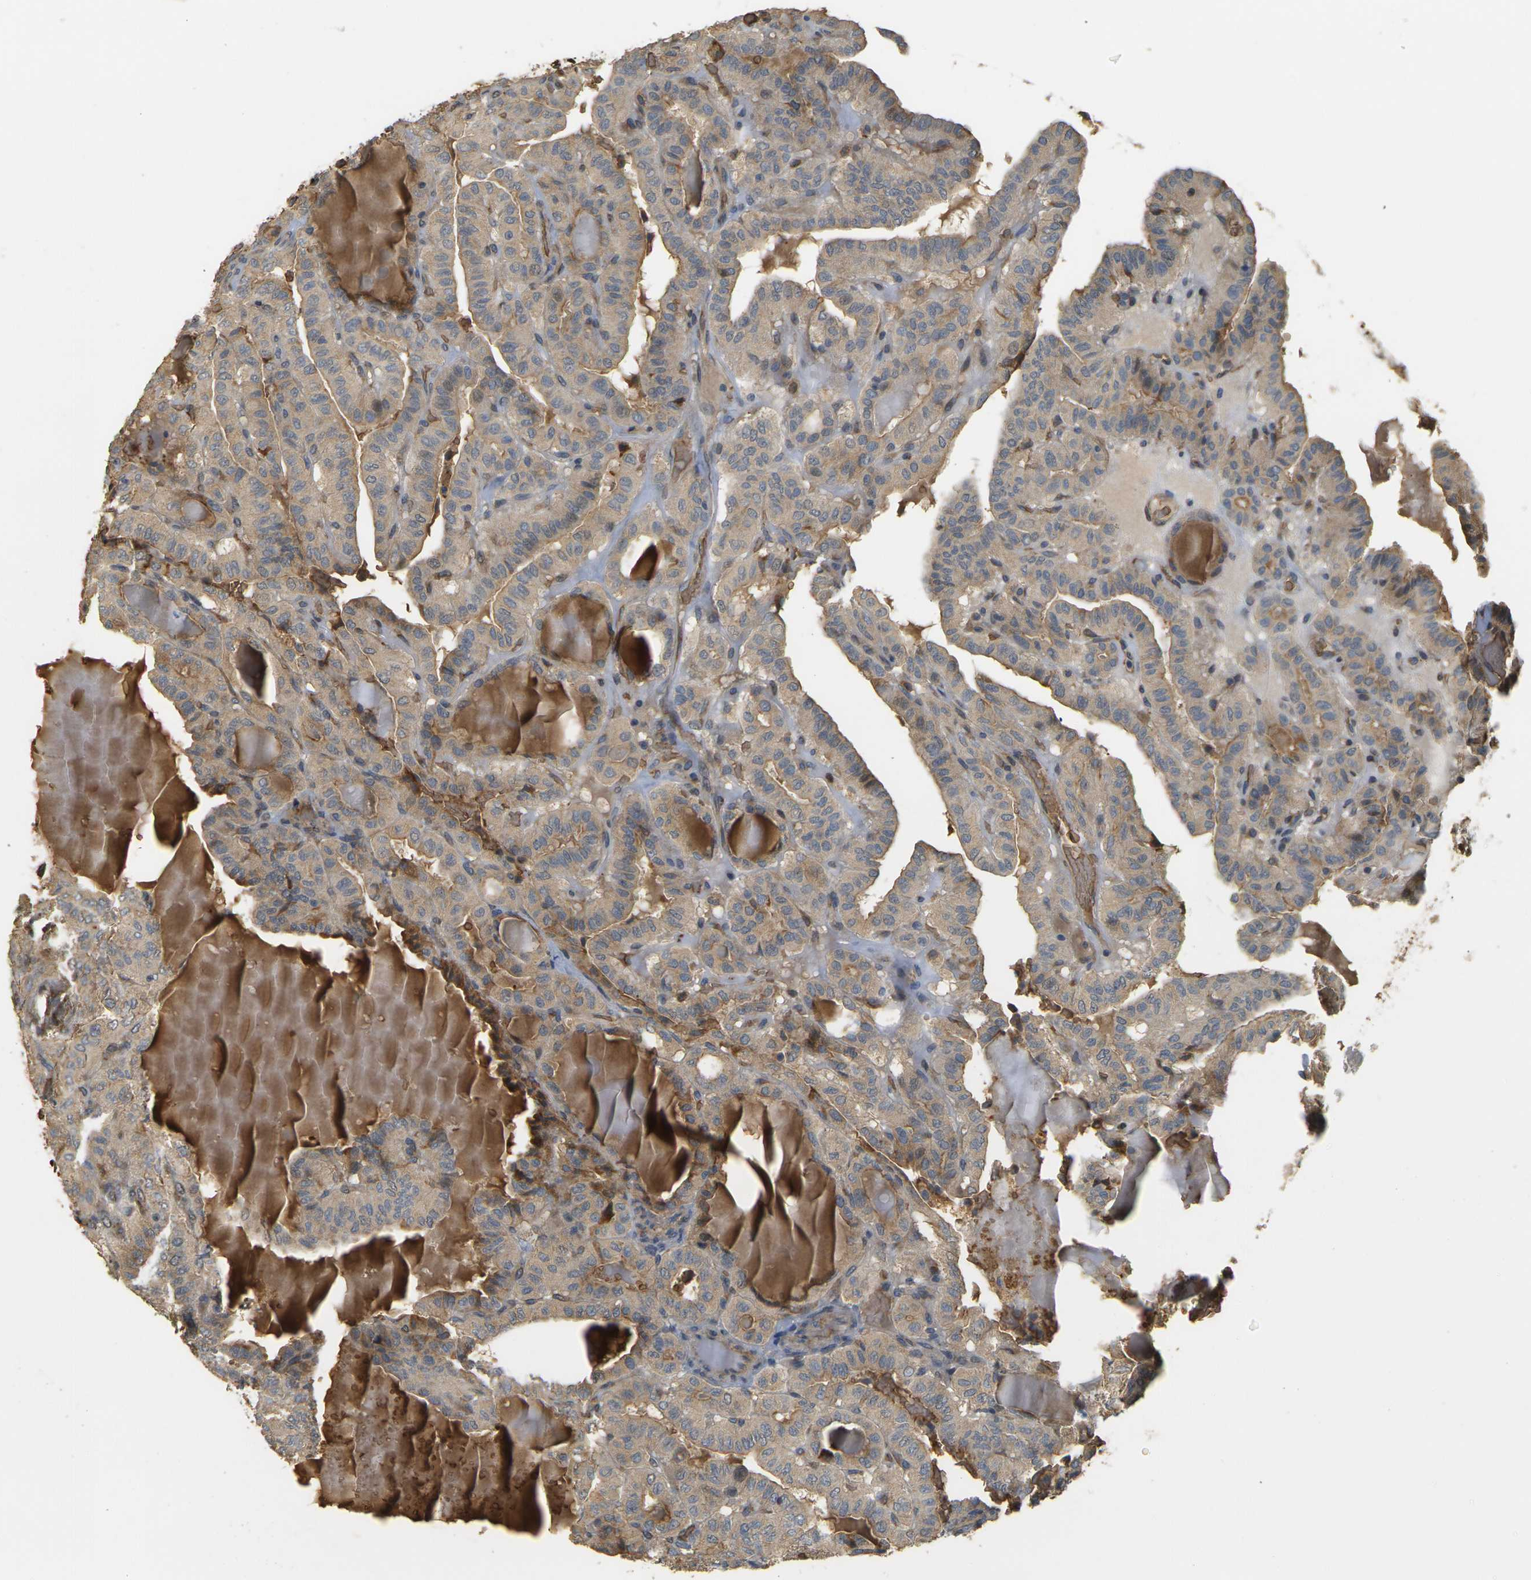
{"staining": {"intensity": "weak", "quantity": ">75%", "location": "cytoplasmic/membranous"}, "tissue": "thyroid cancer", "cell_type": "Tumor cells", "image_type": "cancer", "snomed": [{"axis": "morphology", "description": "Papillary adenocarcinoma, NOS"}, {"axis": "topography", "description": "Thyroid gland"}], "caption": "A micrograph showing weak cytoplasmic/membranous expression in approximately >75% of tumor cells in thyroid cancer (papillary adenocarcinoma), as visualized by brown immunohistochemical staining.", "gene": "MEGF9", "patient": {"sex": "male", "age": 77}}